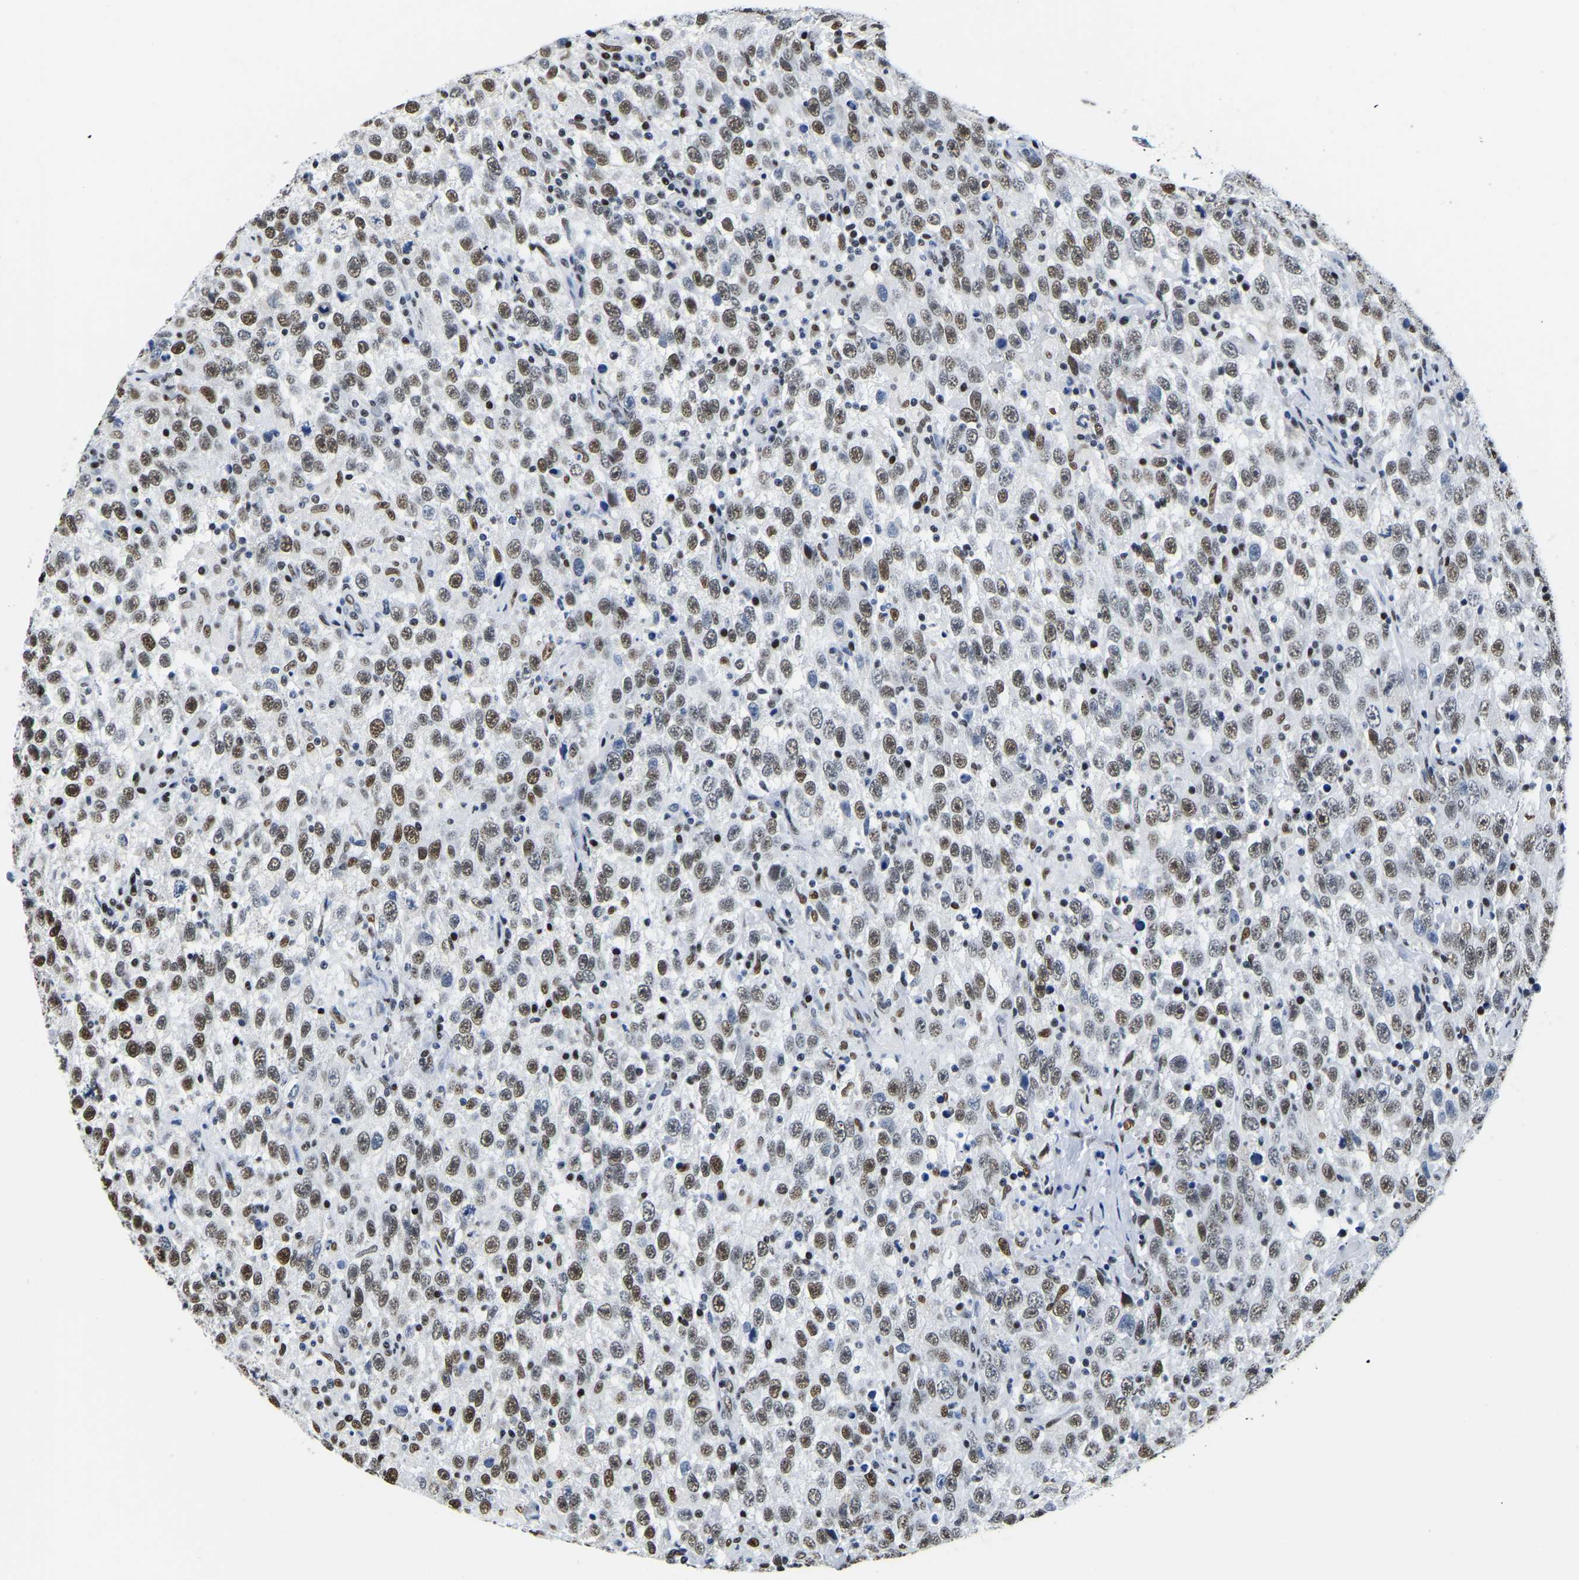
{"staining": {"intensity": "moderate", "quantity": ">75%", "location": "nuclear"}, "tissue": "testis cancer", "cell_type": "Tumor cells", "image_type": "cancer", "snomed": [{"axis": "morphology", "description": "Seminoma, NOS"}, {"axis": "topography", "description": "Testis"}], "caption": "Human seminoma (testis) stained for a protein (brown) demonstrates moderate nuclear positive staining in about >75% of tumor cells.", "gene": "UBA1", "patient": {"sex": "male", "age": 41}}